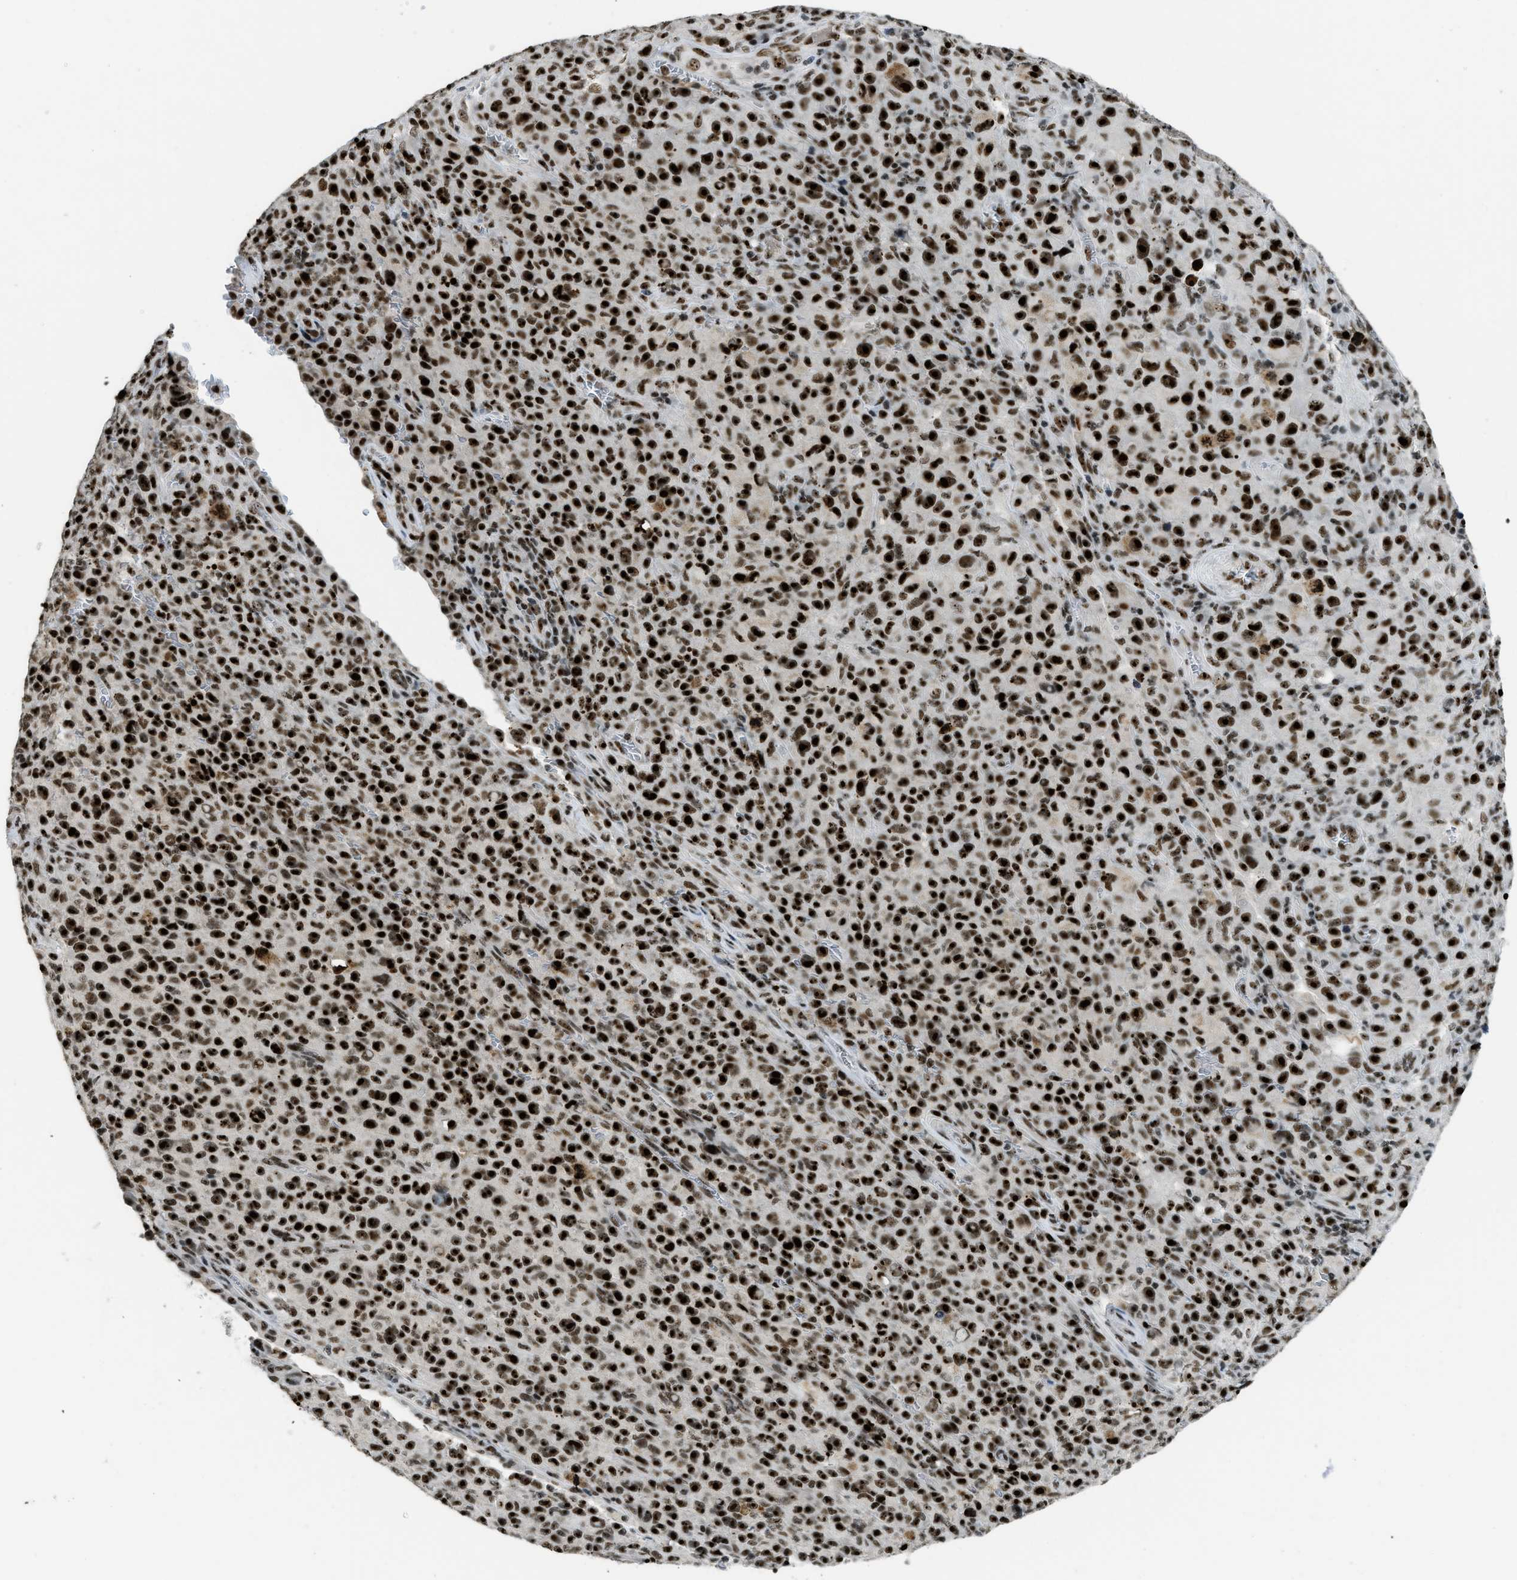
{"staining": {"intensity": "strong", "quantity": ">75%", "location": "nuclear"}, "tissue": "melanoma", "cell_type": "Tumor cells", "image_type": "cancer", "snomed": [{"axis": "morphology", "description": "Malignant melanoma, NOS"}, {"axis": "topography", "description": "Skin"}], "caption": "About >75% of tumor cells in human malignant melanoma display strong nuclear protein expression as visualized by brown immunohistochemical staining.", "gene": "URB1", "patient": {"sex": "female", "age": 82}}